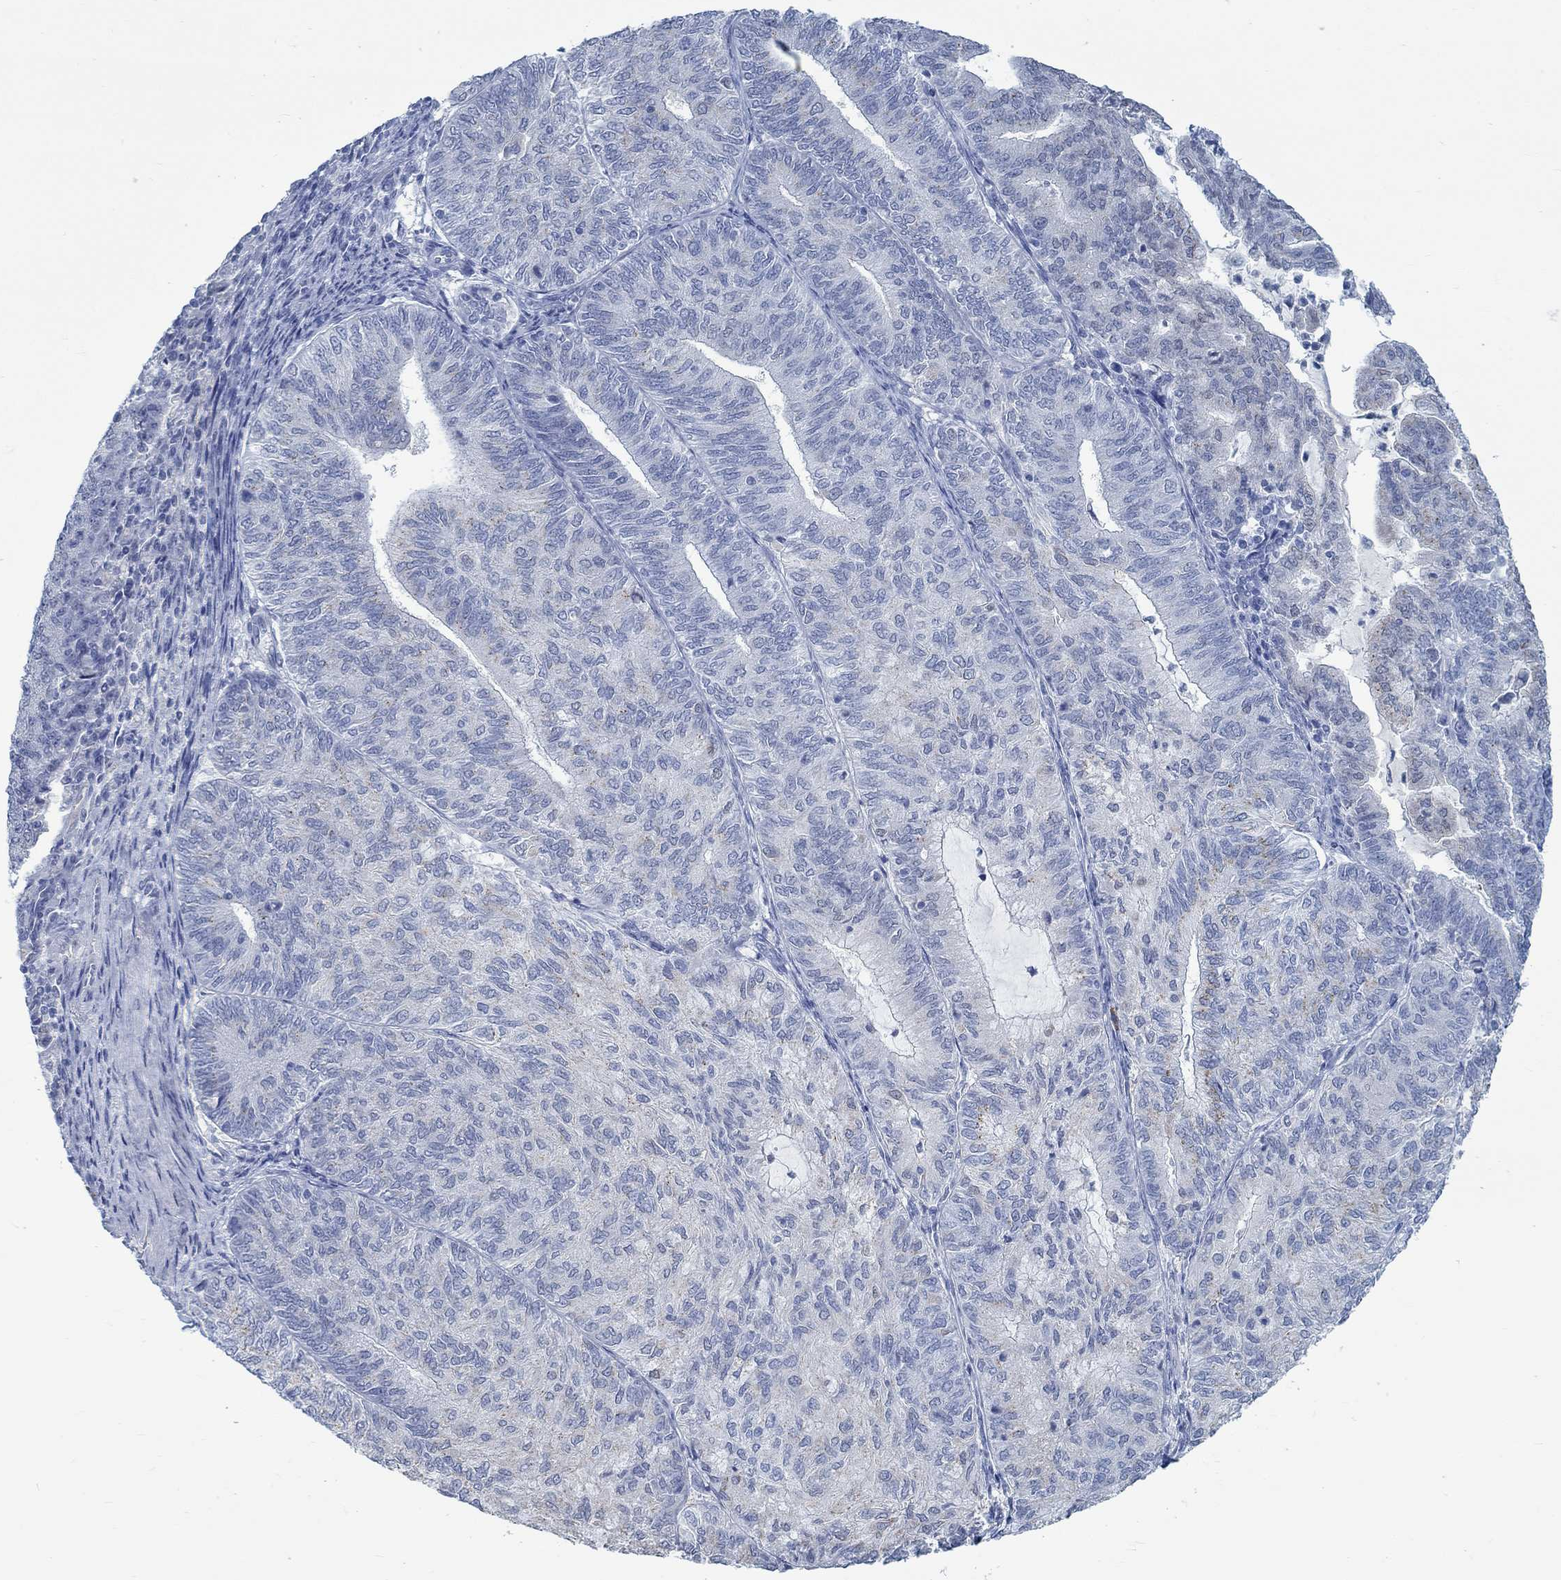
{"staining": {"intensity": "negative", "quantity": "none", "location": "none"}, "tissue": "endometrial cancer", "cell_type": "Tumor cells", "image_type": "cancer", "snomed": [{"axis": "morphology", "description": "Adenocarcinoma, NOS"}, {"axis": "topography", "description": "Endometrium"}], "caption": "A photomicrograph of endometrial cancer stained for a protein displays no brown staining in tumor cells.", "gene": "TEKT4", "patient": {"sex": "female", "age": 82}}